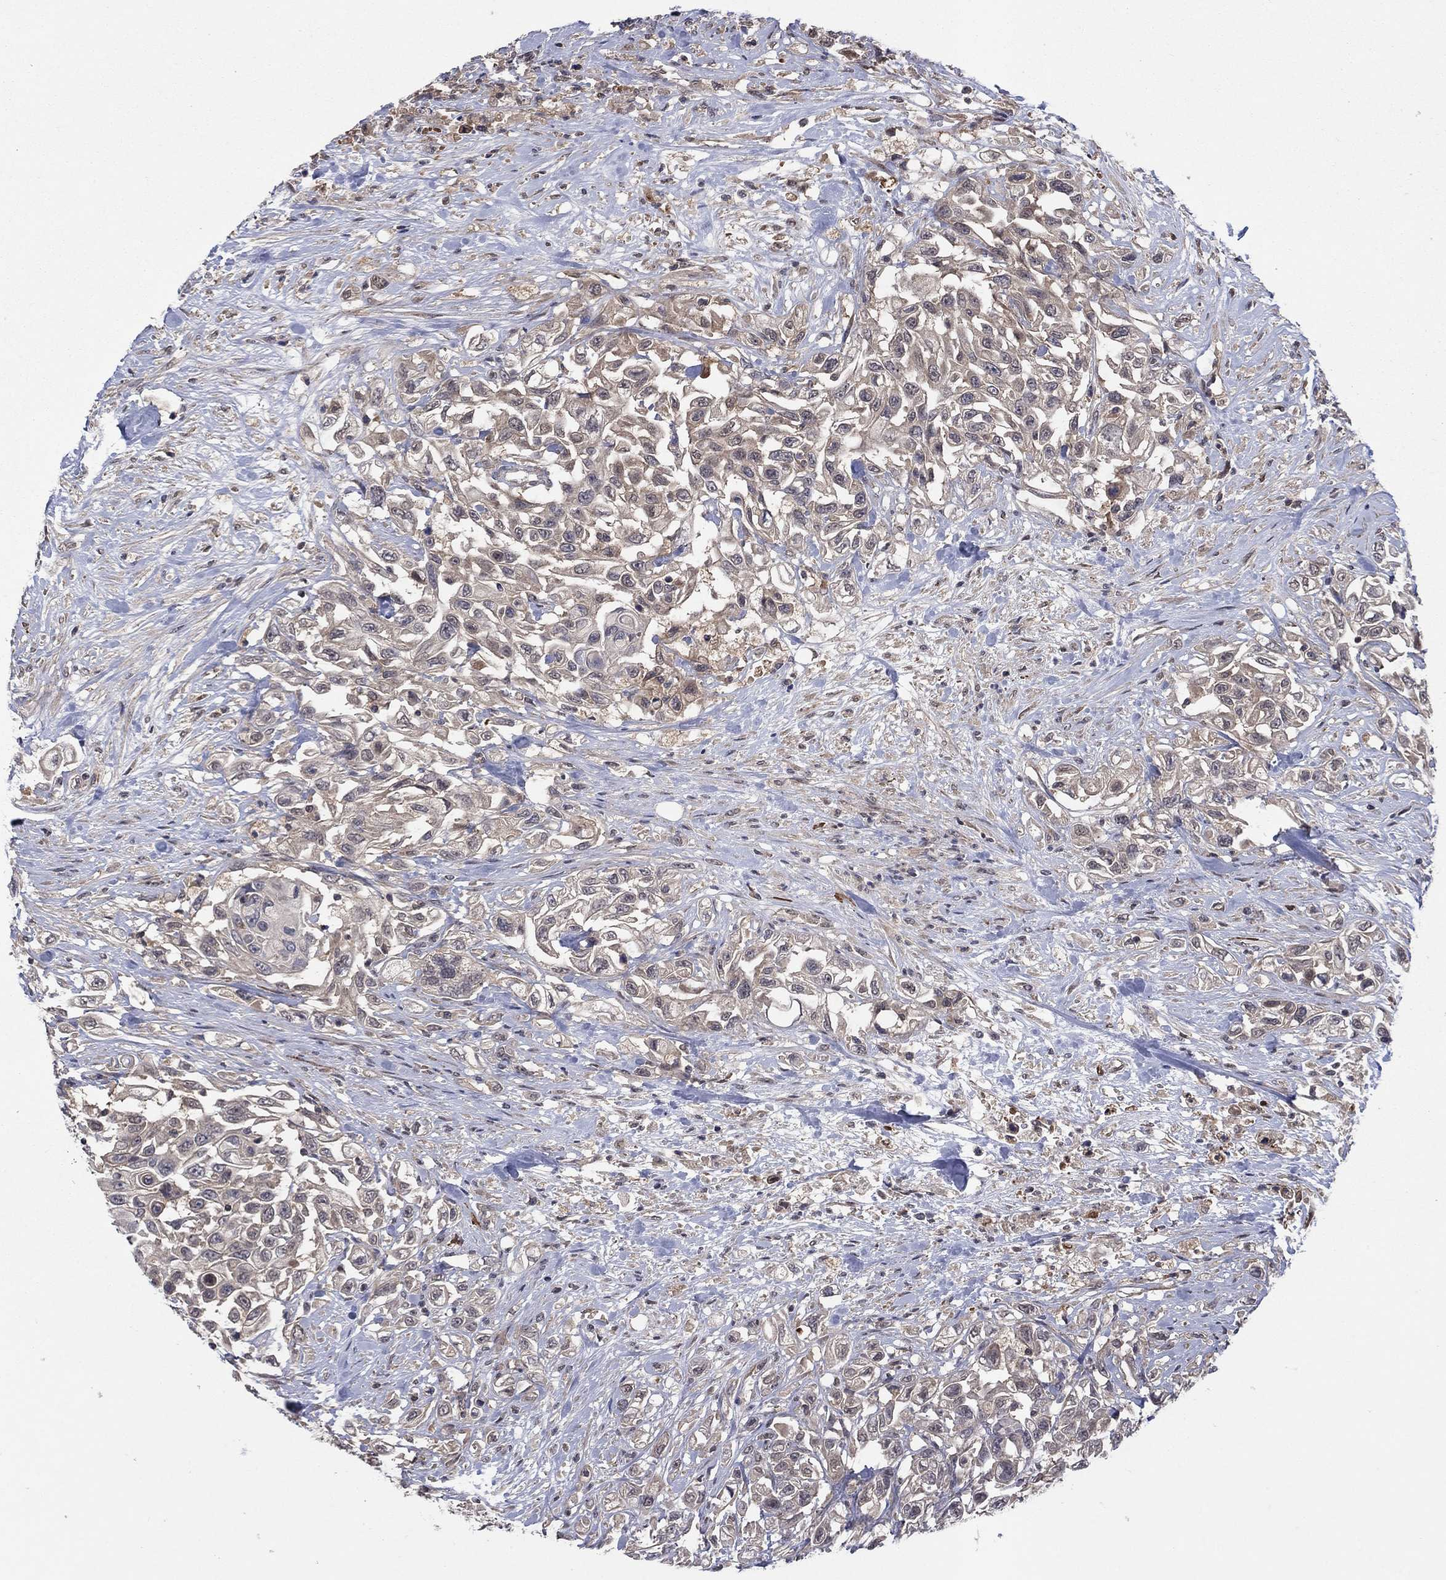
{"staining": {"intensity": "negative", "quantity": "none", "location": "none"}, "tissue": "urothelial cancer", "cell_type": "Tumor cells", "image_type": "cancer", "snomed": [{"axis": "morphology", "description": "Urothelial carcinoma, High grade"}, {"axis": "topography", "description": "Urinary bladder"}], "caption": "DAB (3,3'-diaminobenzidine) immunohistochemical staining of human urothelial cancer exhibits no significant expression in tumor cells.", "gene": "IAH1", "patient": {"sex": "female", "age": 56}}